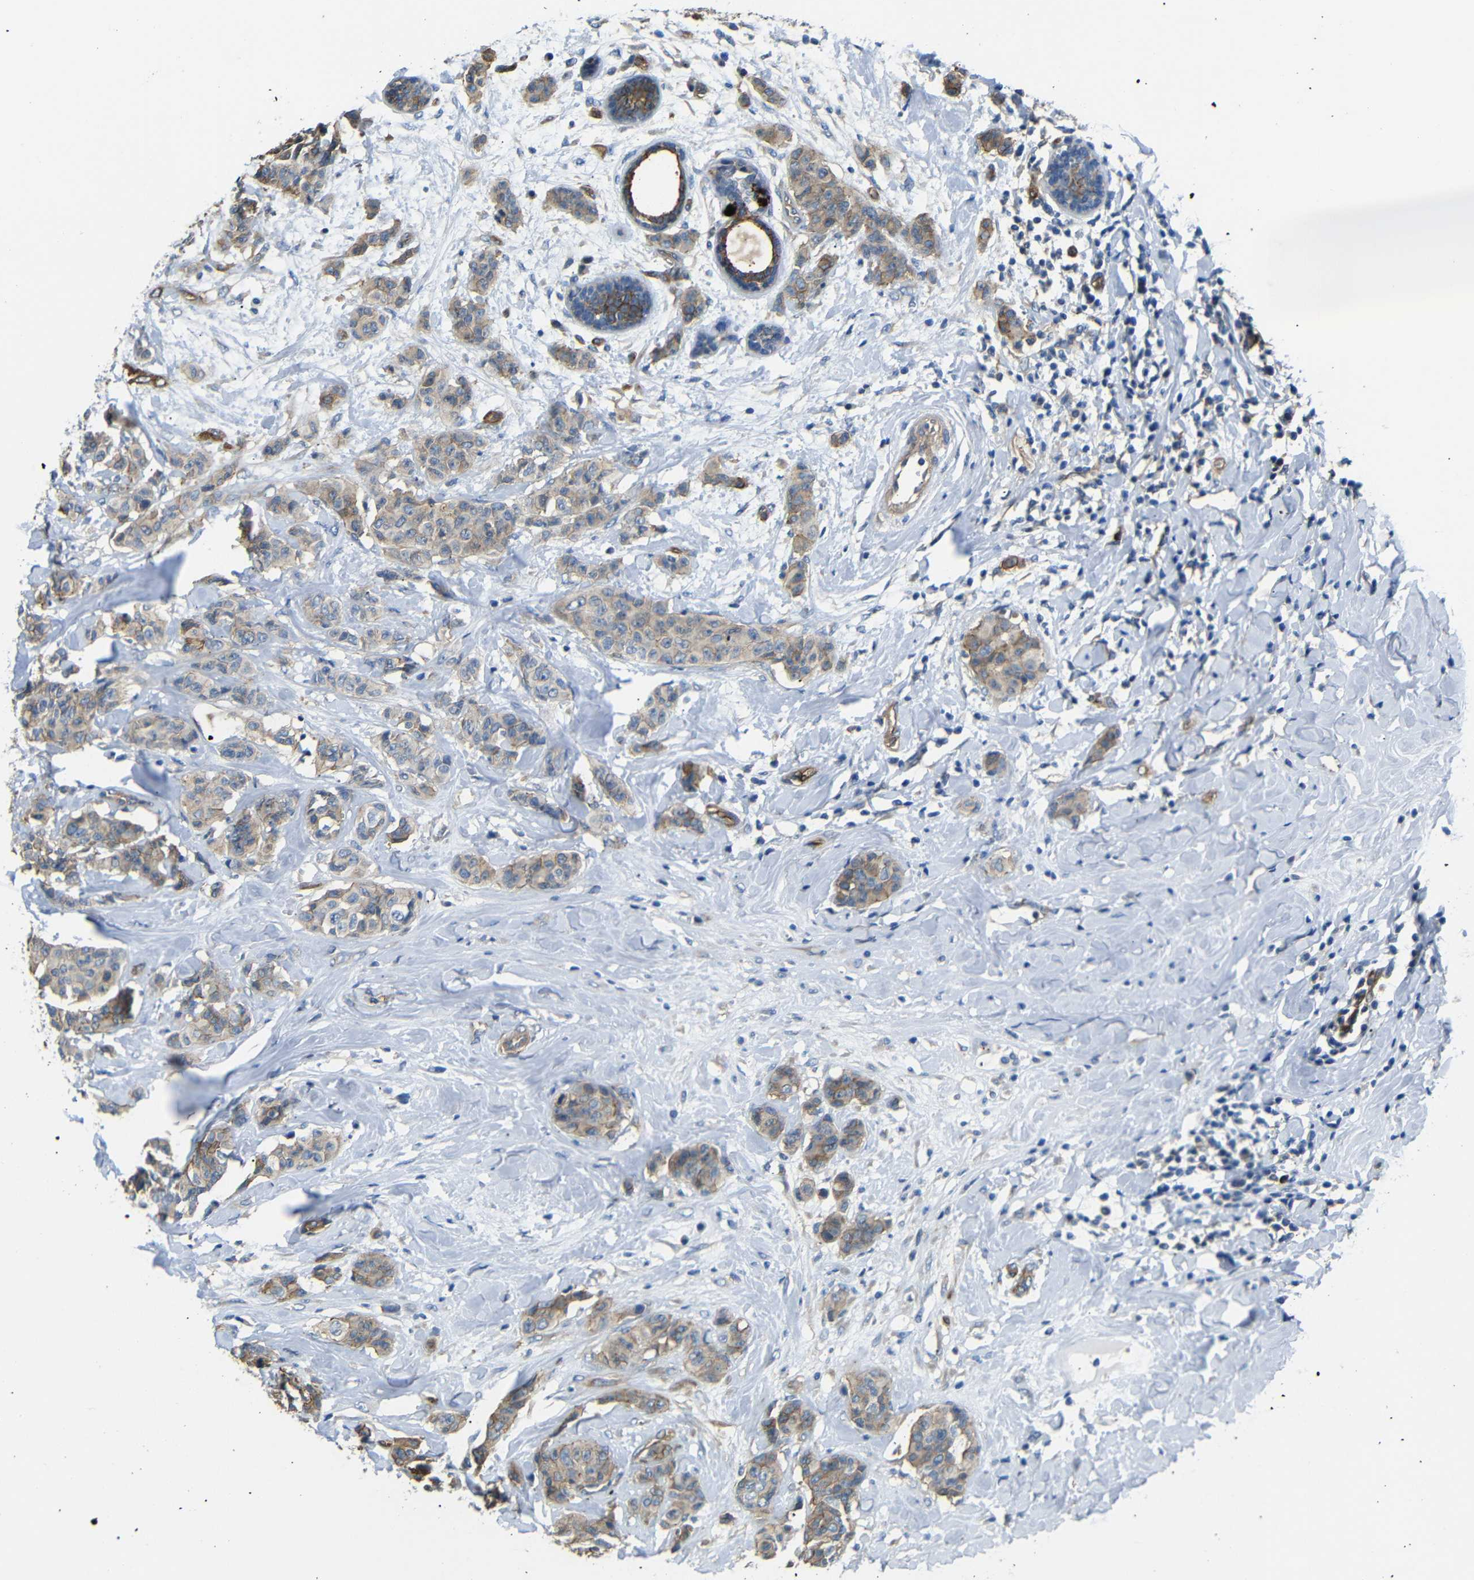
{"staining": {"intensity": "weak", "quantity": ">75%", "location": "cytoplasmic/membranous"}, "tissue": "breast cancer", "cell_type": "Tumor cells", "image_type": "cancer", "snomed": [{"axis": "morphology", "description": "Normal tissue, NOS"}, {"axis": "morphology", "description": "Duct carcinoma"}, {"axis": "topography", "description": "Breast"}], "caption": "An IHC histopathology image of neoplastic tissue is shown. Protein staining in brown labels weak cytoplasmic/membranous positivity in breast cancer (infiltrating ductal carcinoma) within tumor cells.", "gene": "MYO1B", "patient": {"sex": "female", "age": 40}}